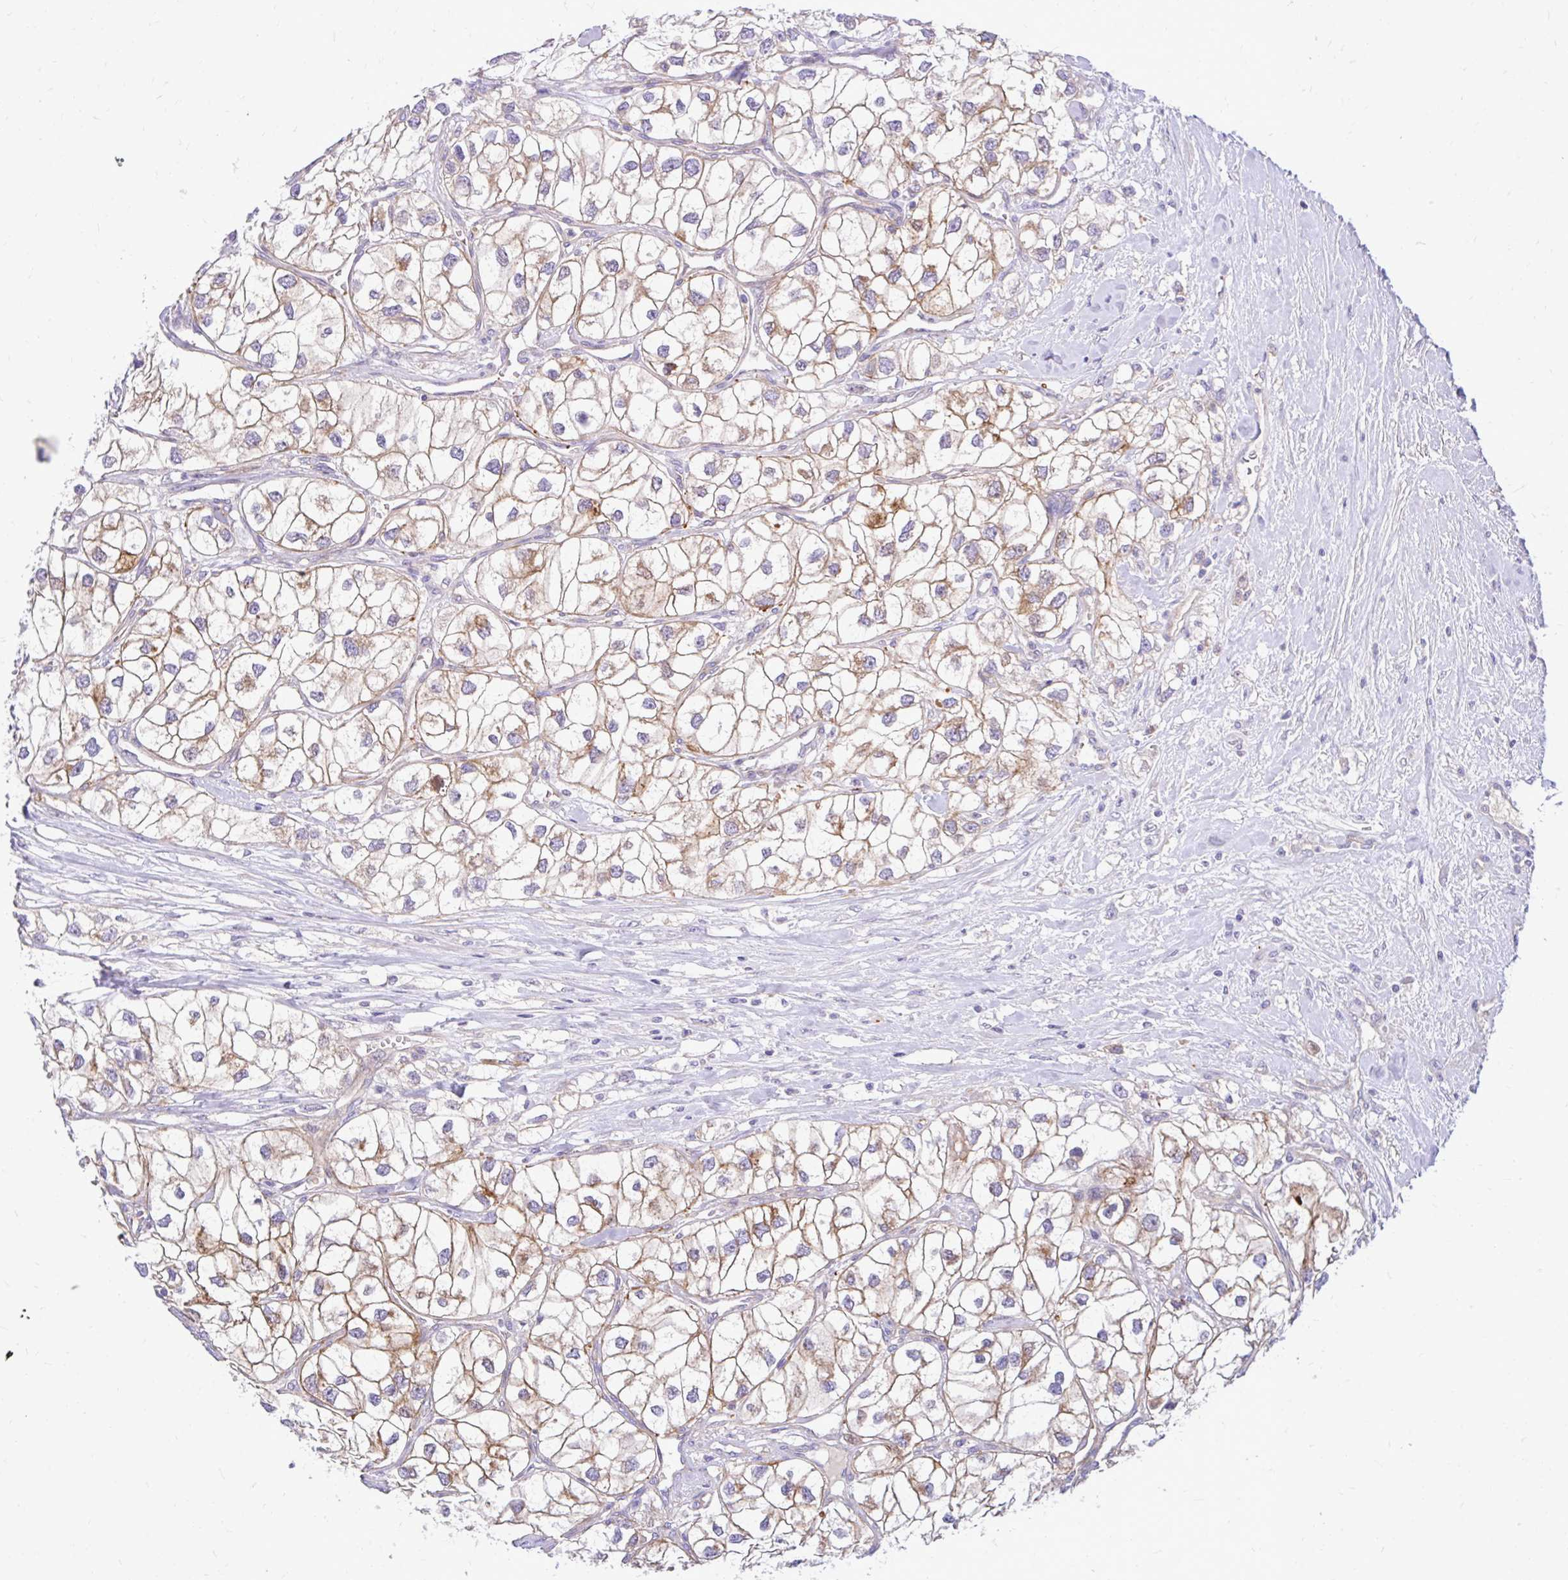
{"staining": {"intensity": "moderate", "quantity": ">75%", "location": "cytoplasmic/membranous"}, "tissue": "renal cancer", "cell_type": "Tumor cells", "image_type": "cancer", "snomed": [{"axis": "morphology", "description": "Adenocarcinoma, NOS"}, {"axis": "topography", "description": "Kidney"}], "caption": "Renal adenocarcinoma stained for a protein demonstrates moderate cytoplasmic/membranous positivity in tumor cells. (DAB (3,3'-diaminobenzidine) IHC, brown staining for protein, blue staining for nuclei).", "gene": "ESPNL", "patient": {"sex": "male", "age": 59}}